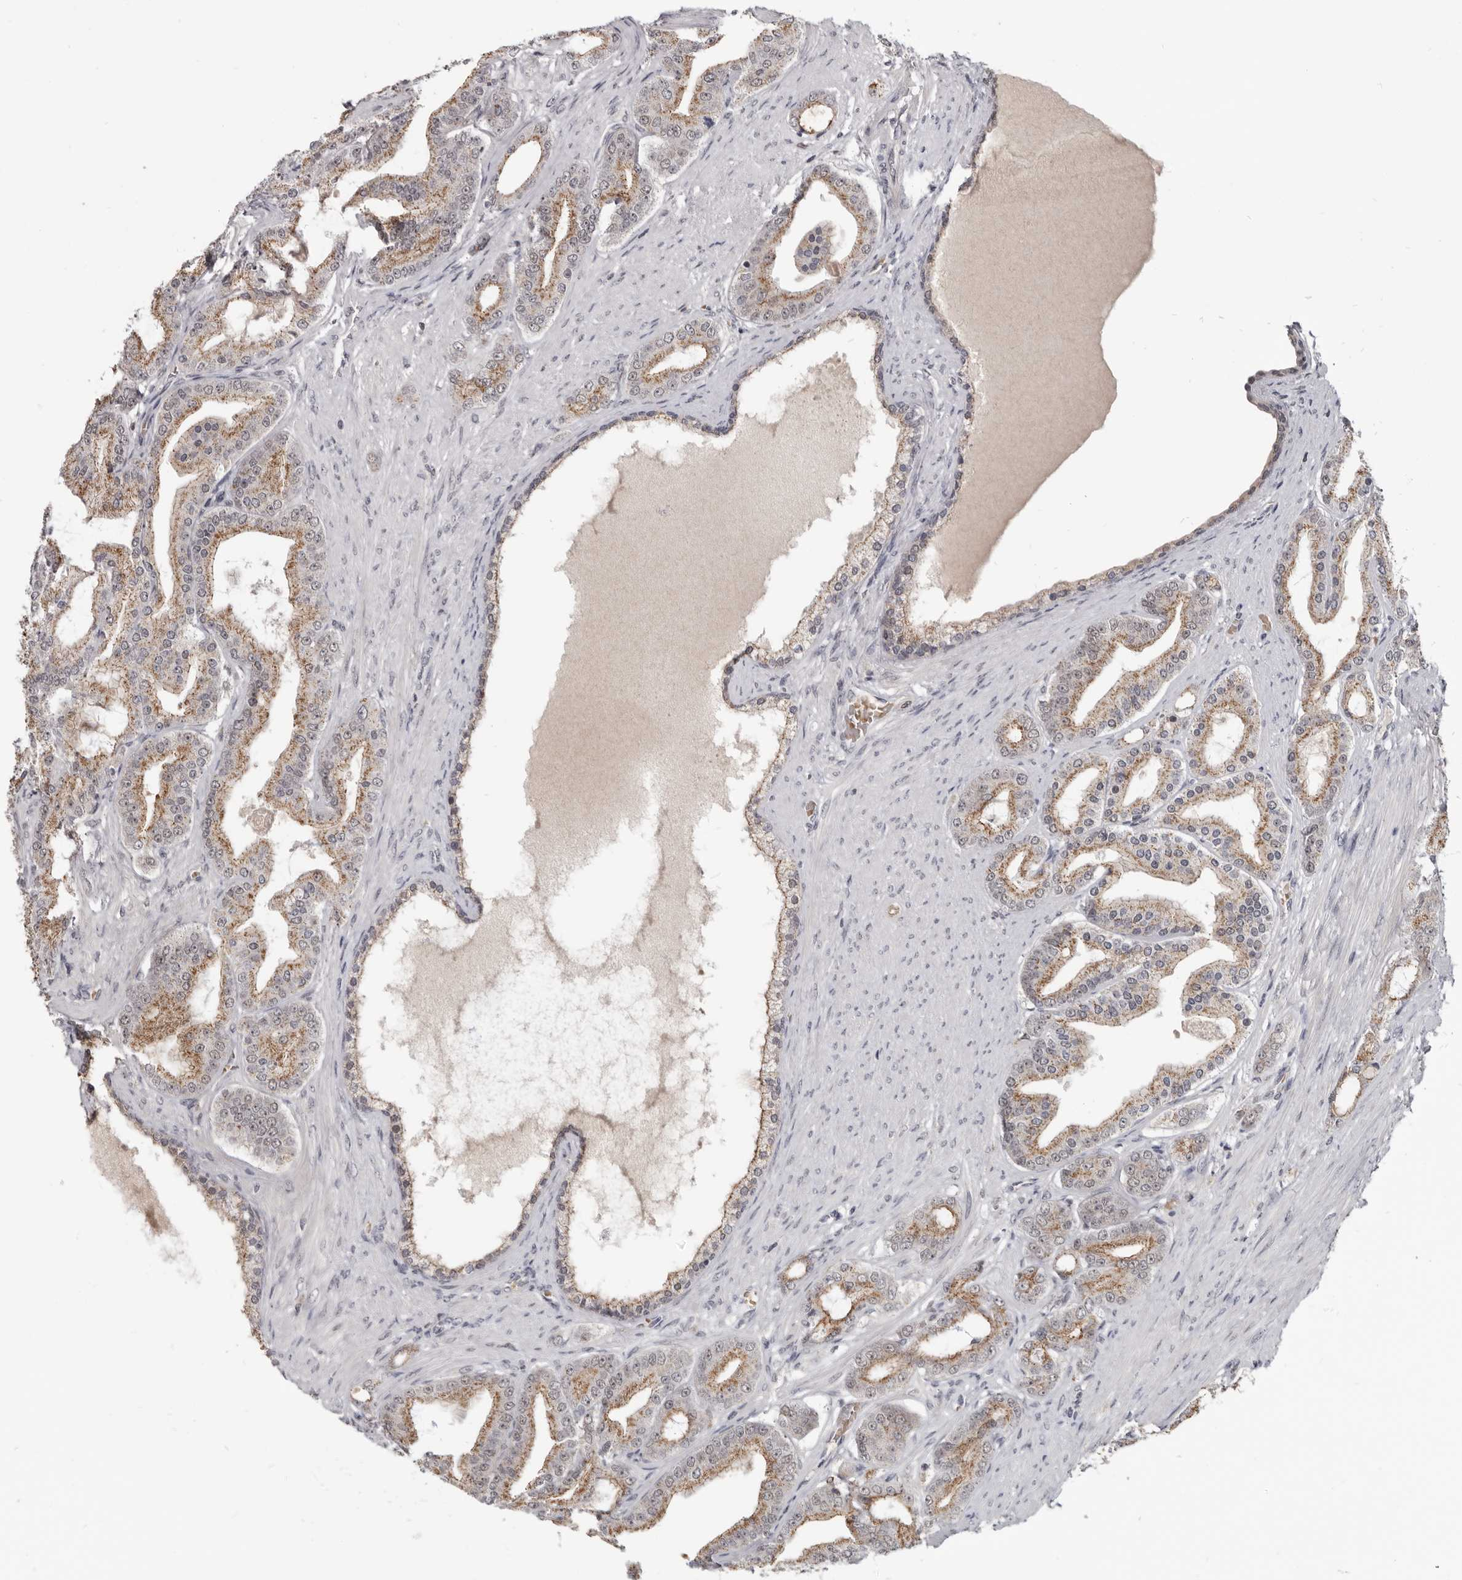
{"staining": {"intensity": "moderate", "quantity": ">75%", "location": "cytoplasmic/membranous"}, "tissue": "prostate cancer", "cell_type": "Tumor cells", "image_type": "cancer", "snomed": [{"axis": "morphology", "description": "Adenocarcinoma, High grade"}, {"axis": "topography", "description": "Prostate"}], "caption": "Approximately >75% of tumor cells in human prostate cancer (high-grade adenocarcinoma) demonstrate moderate cytoplasmic/membranous protein staining as visualized by brown immunohistochemical staining.", "gene": "CGN", "patient": {"sex": "male", "age": 60}}